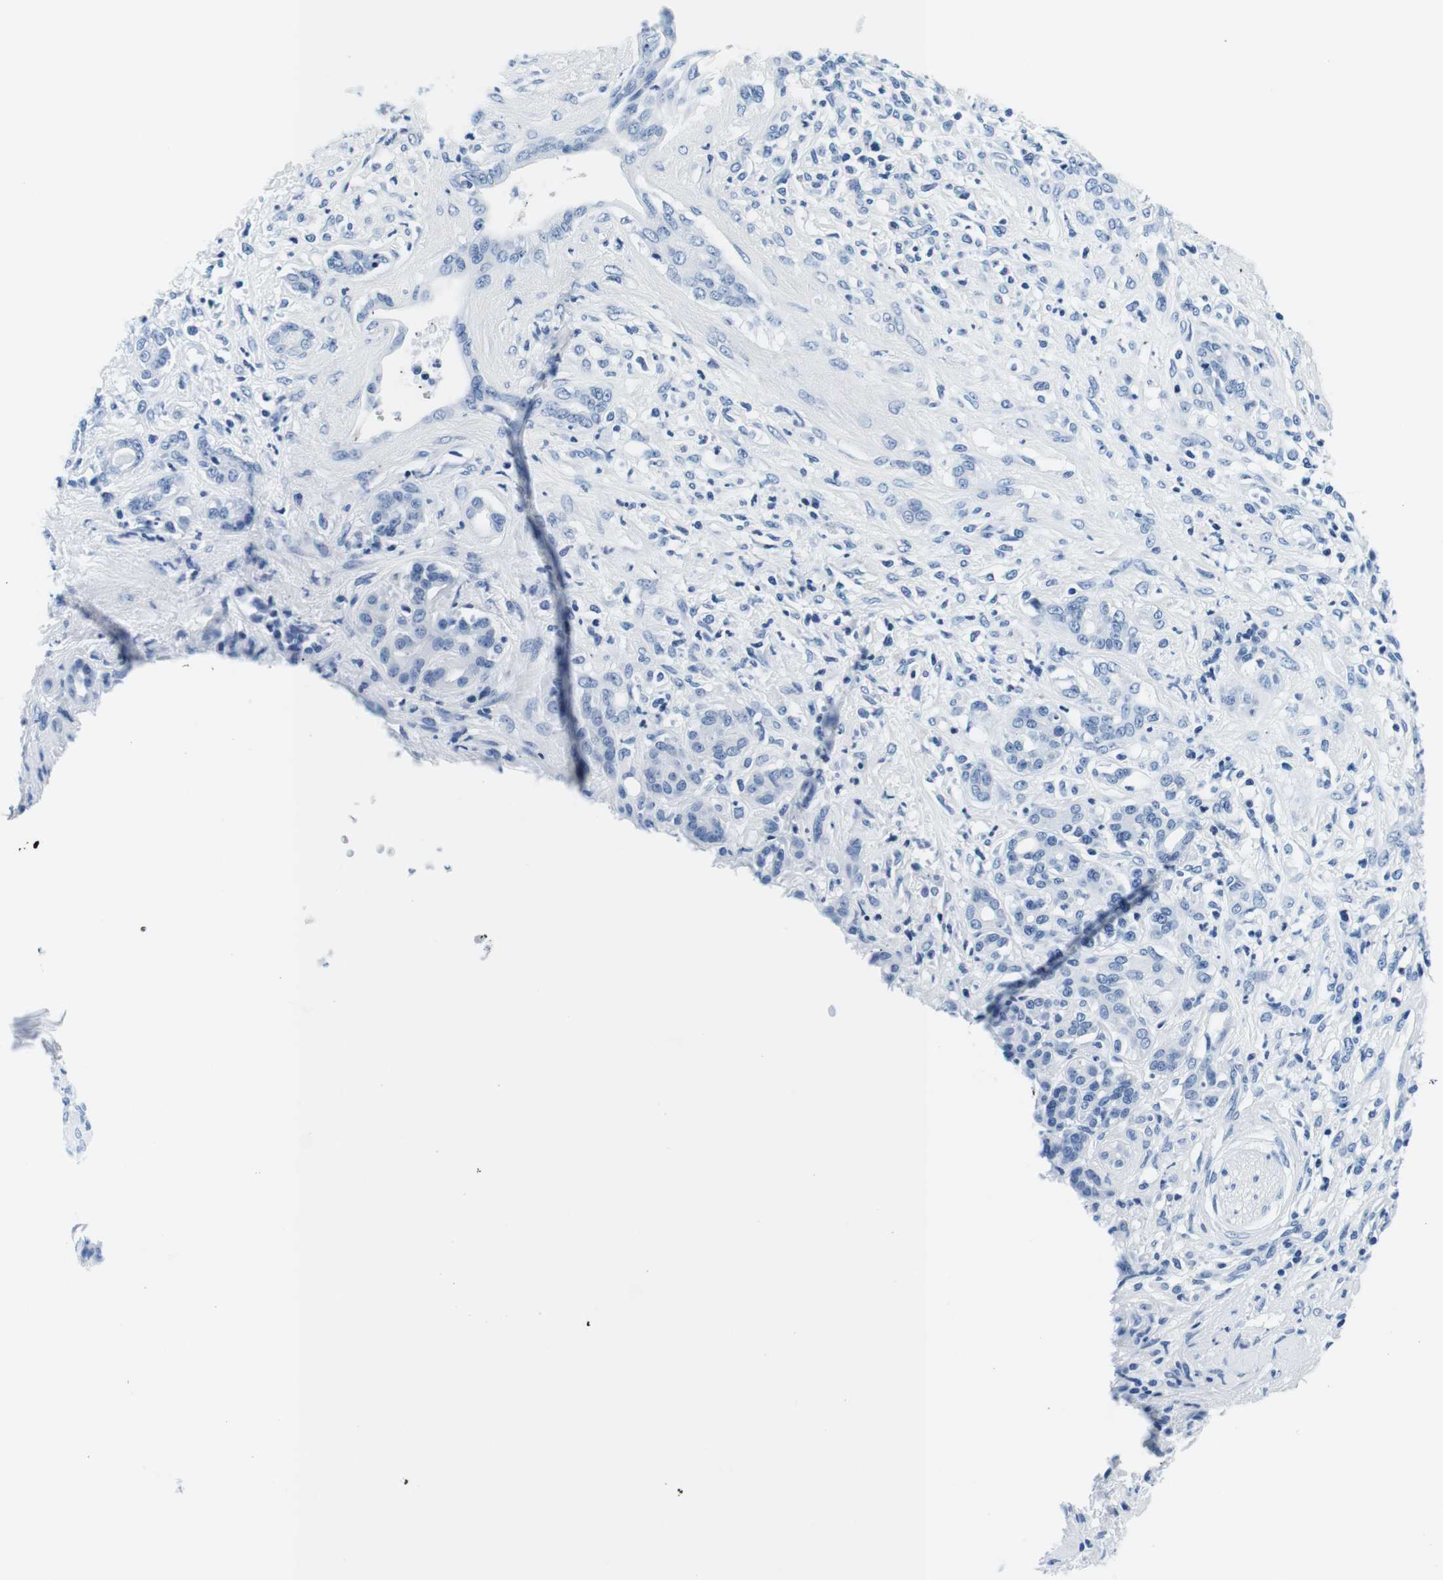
{"staining": {"intensity": "negative", "quantity": "none", "location": "none"}, "tissue": "pancreatic cancer", "cell_type": "Tumor cells", "image_type": "cancer", "snomed": [{"axis": "morphology", "description": "Adenocarcinoma, NOS"}, {"axis": "topography", "description": "Pancreas"}], "caption": "Tumor cells are negative for protein expression in human pancreatic cancer (adenocarcinoma). (Stains: DAB (3,3'-diaminobenzidine) IHC with hematoxylin counter stain, Microscopy: brightfield microscopy at high magnification).", "gene": "ELANE", "patient": {"sex": "female", "age": 56}}